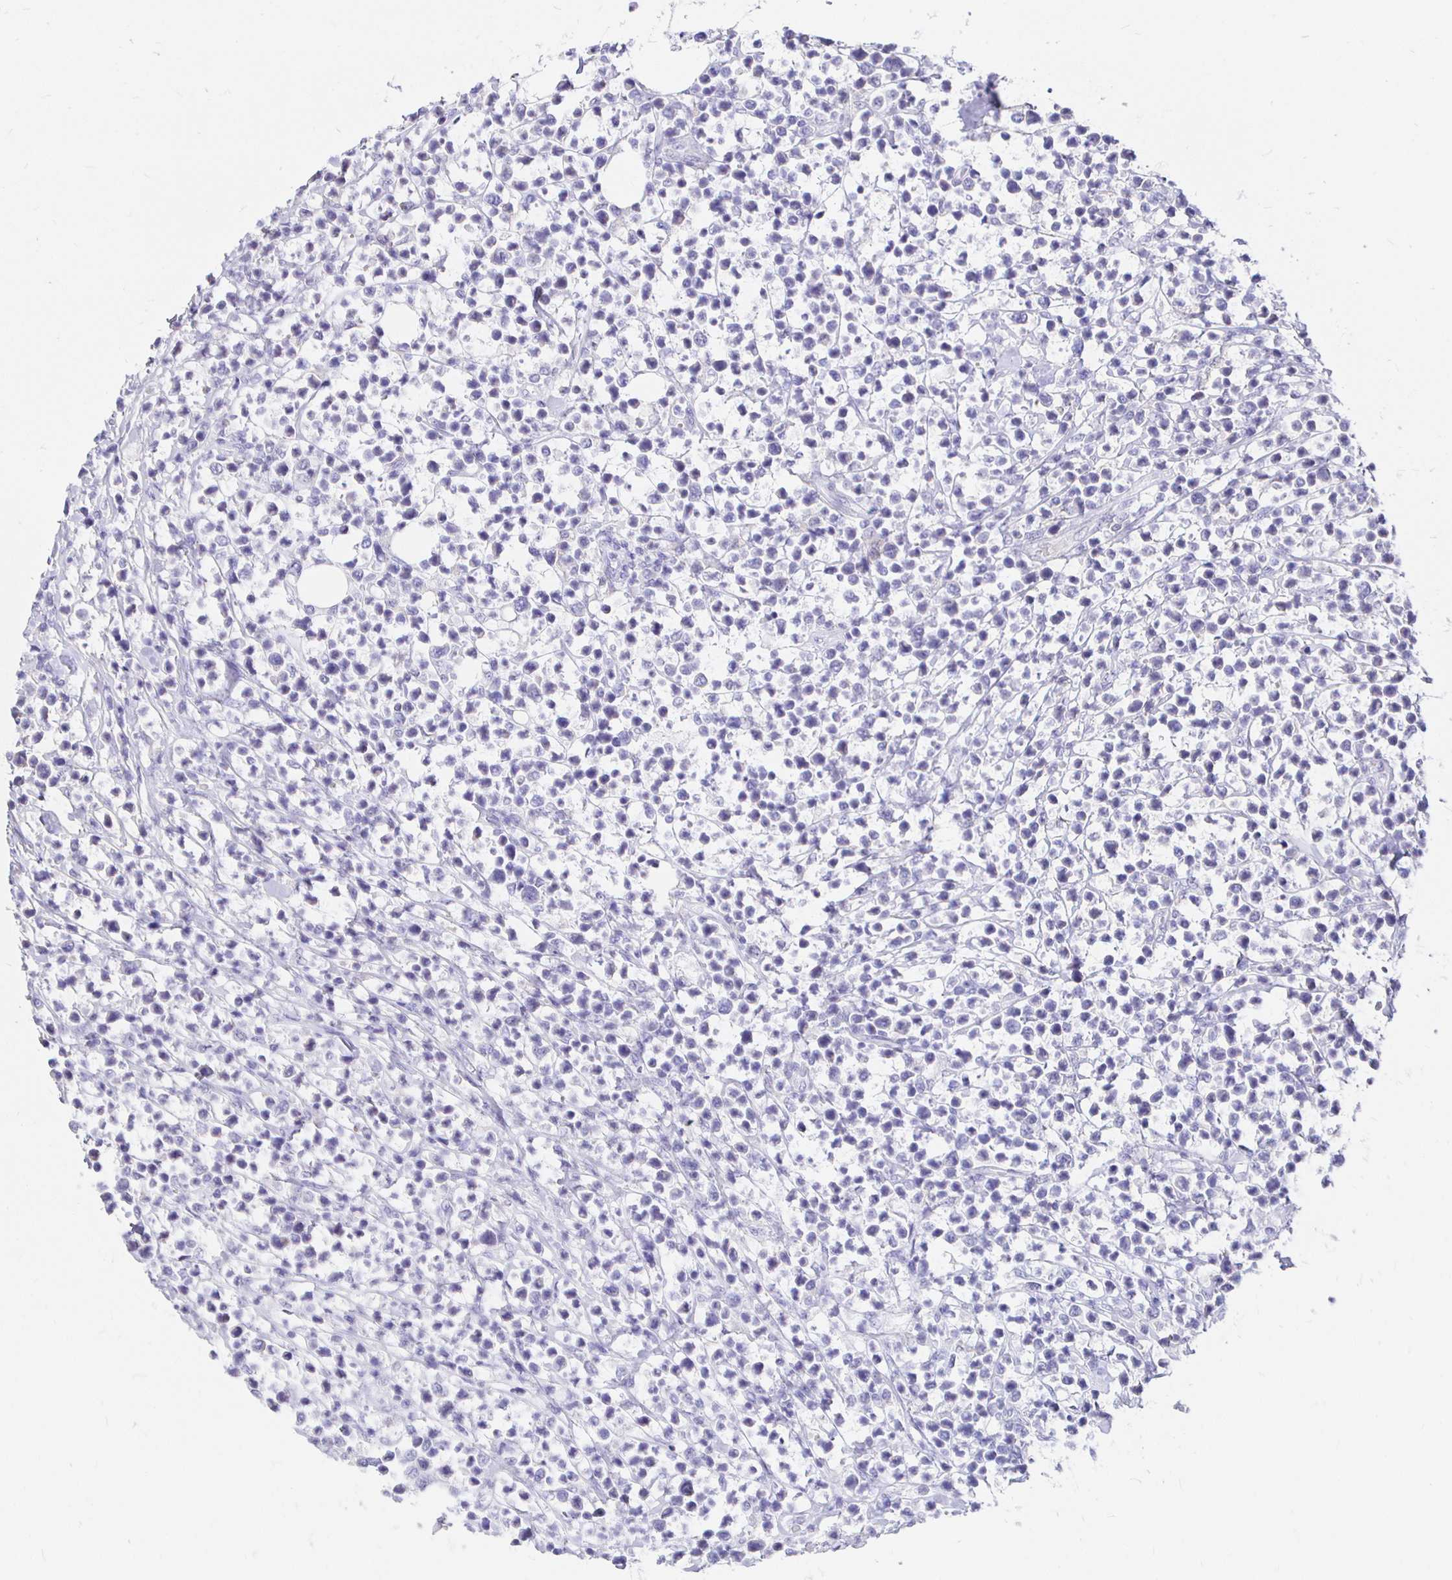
{"staining": {"intensity": "negative", "quantity": "none", "location": "none"}, "tissue": "lymphoma", "cell_type": "Tumor cells", "image_type": "cancer", "snomed": [{"axis": "morphology", "description": "Malignant lymphoma, non-Hodgkin's type, Low grade"}, {"axis": "topography", "description": "Lymph node"}], "caption": "IHC histopathology image of neoplastic tissue: human malignant lymphoma, non-Hodgkin's type (low-grade) stained with DAB (3,3'-diaminobenzidine) displays no significant protein positivity in tumor cells.", "gene": "NECAB1", "patient": {"sex": "male", "age": 60}}